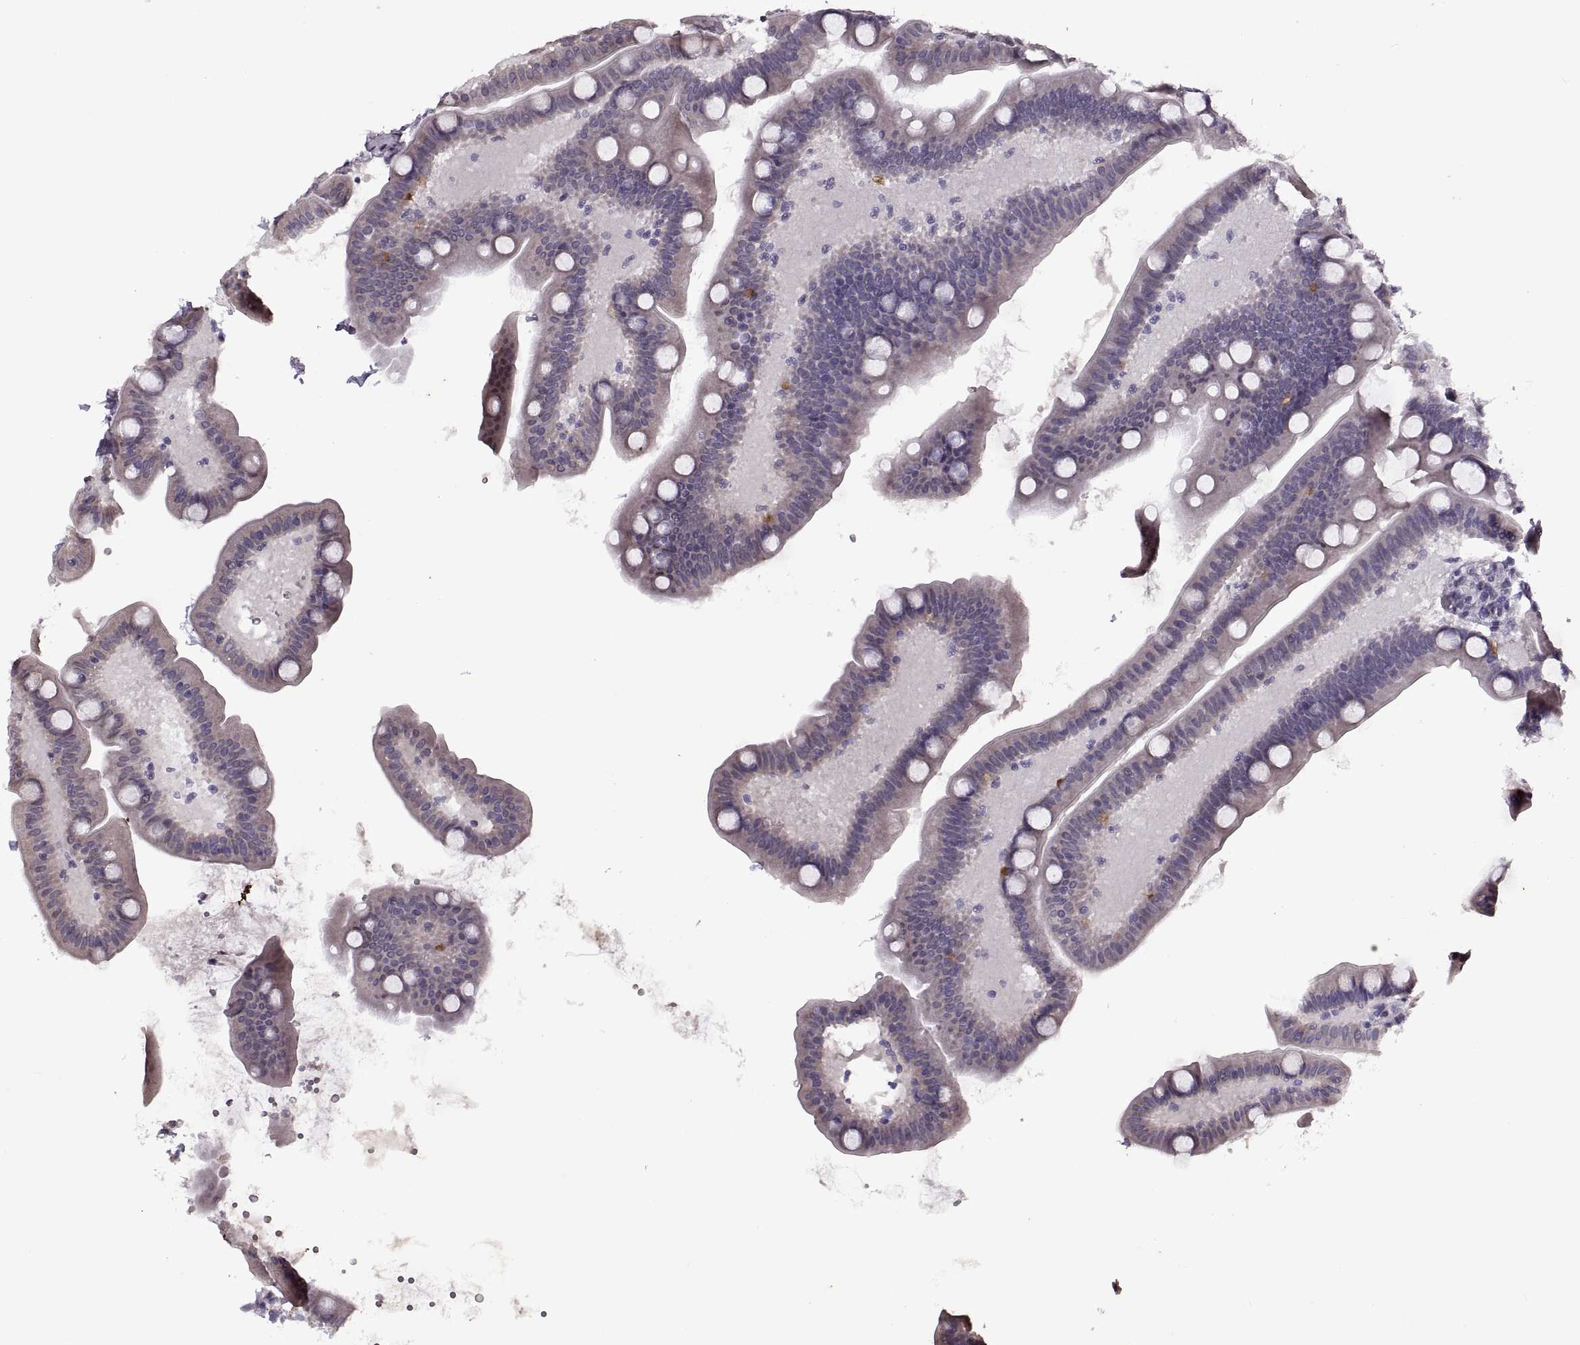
{"staining": {"intensity": "weak", "quantity": "<25%", "location": "cytoplasmic/membranous"}, "tissue": "small intestine", "cell_type": "Glandular cells", "image_type": "normal", "snomed": [{"axis": "morphology", "description": "Normal tissue, NOS"}, {"axis": "topography", "description": "Small intestine"}], "caption": "This histopathology image is of unremarkable small intestine stained with immunohistochemistry to label a protein in brown with the nuclei are counter-stained blue. There is no positivity in glandular cells. (DAB (3,3'-diaminobenzidine) immunohistochemistry, high magnification).", "gene": "PRSS37", "patient": {"sex": "male", "age": 66}}